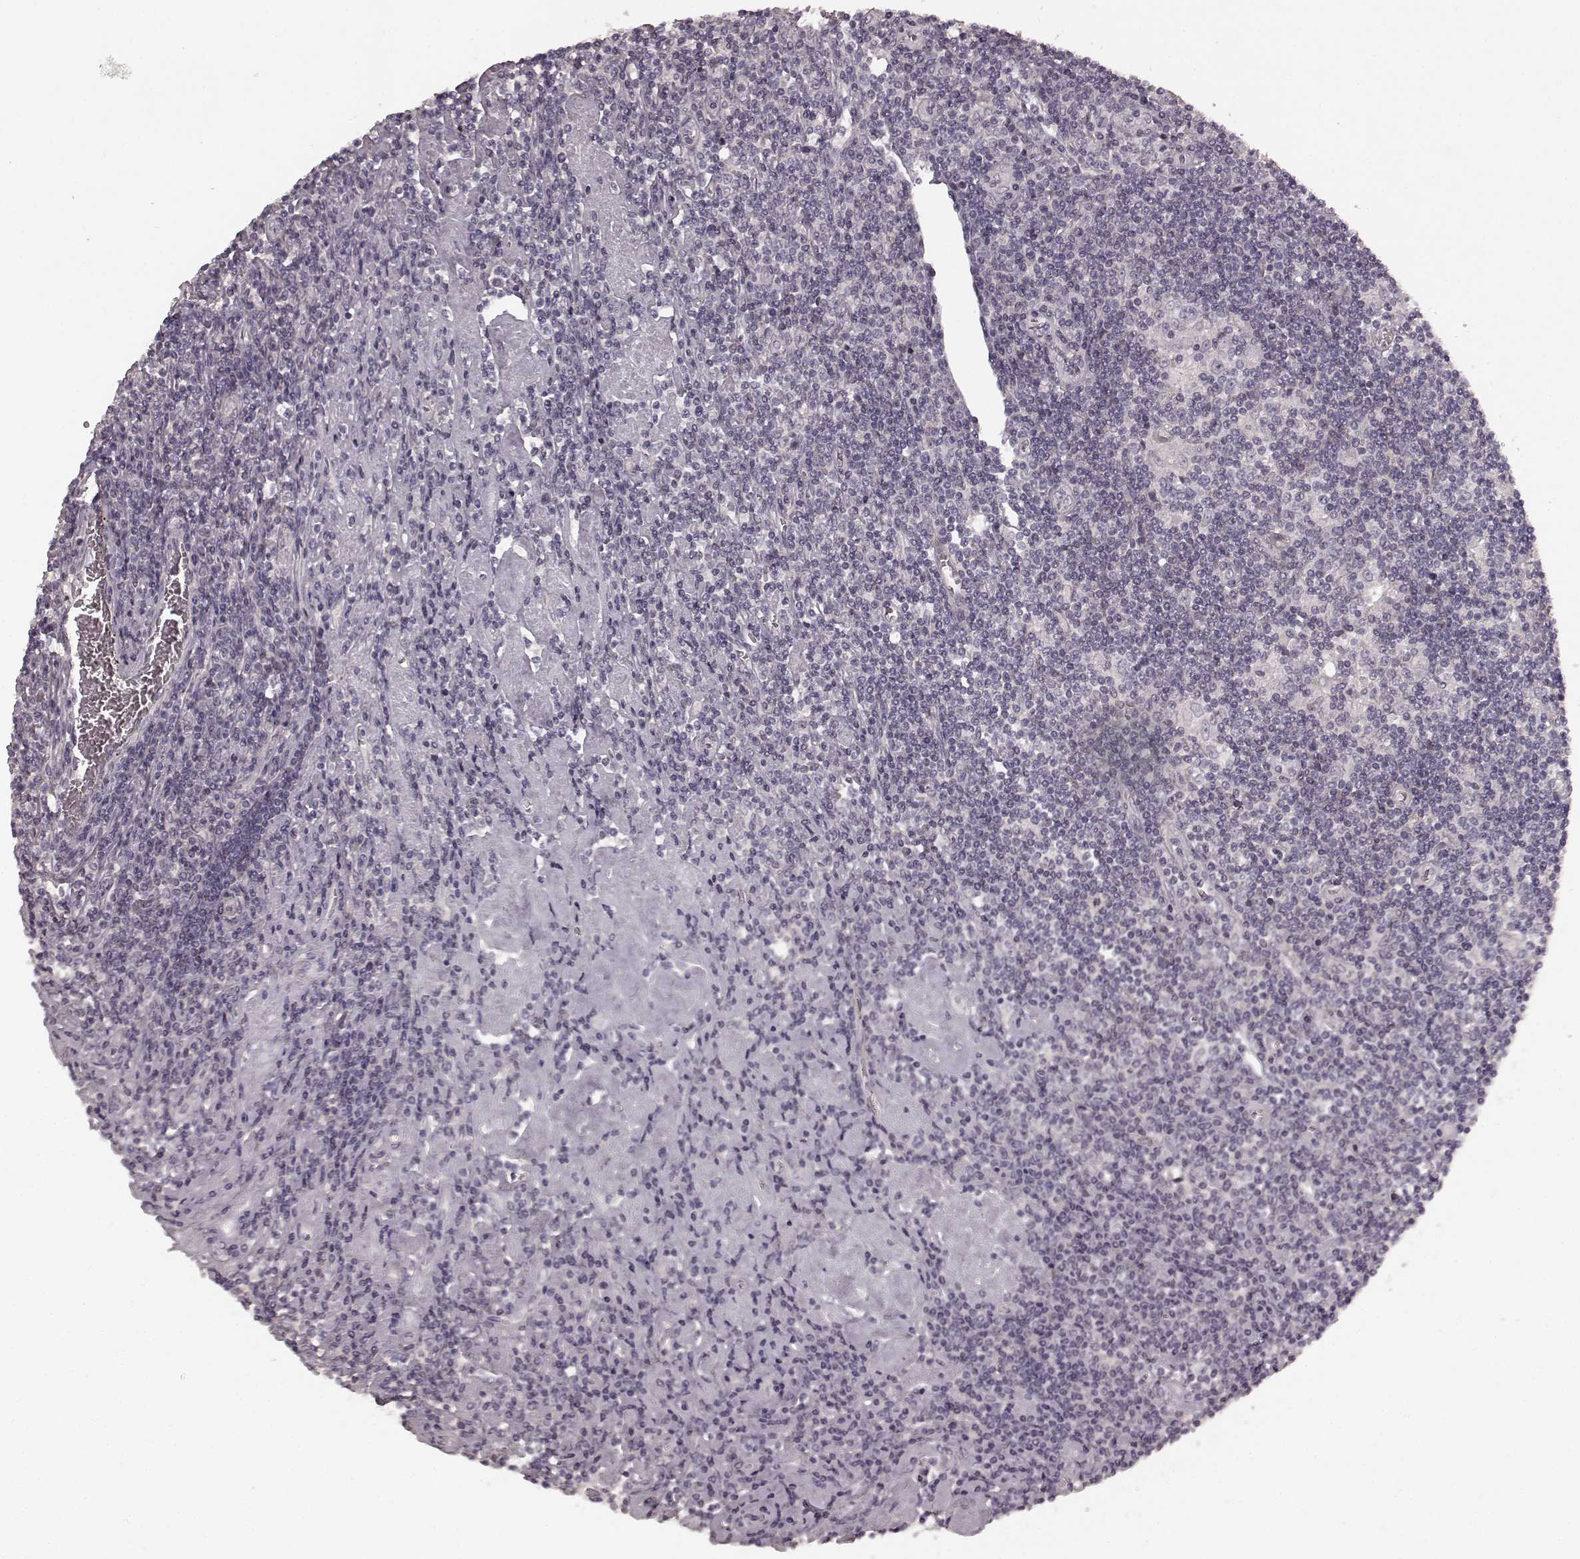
{"staining": {"intensity": "negative", "quantity": "none", "location": "none"}, "tissue": "lymphoma", "cell_type": "Tumor cells", "image_type": "cancer", "snomed": [{"axis": "morphology", "description": "Hodgkin's disease, NOS"}, {"axis": "topography", "description": "Lymph node"}], "caption": "Immunohistochemistry of lymphoma shows no positivity in tumor cells. Brightfield microscopy of immunohistochemistry stained with DAB (brown) and hematoxylin (blue), captured at high magnification.", "gene": "PRKCE", "patient": {"sex": "male", "age": 40}}